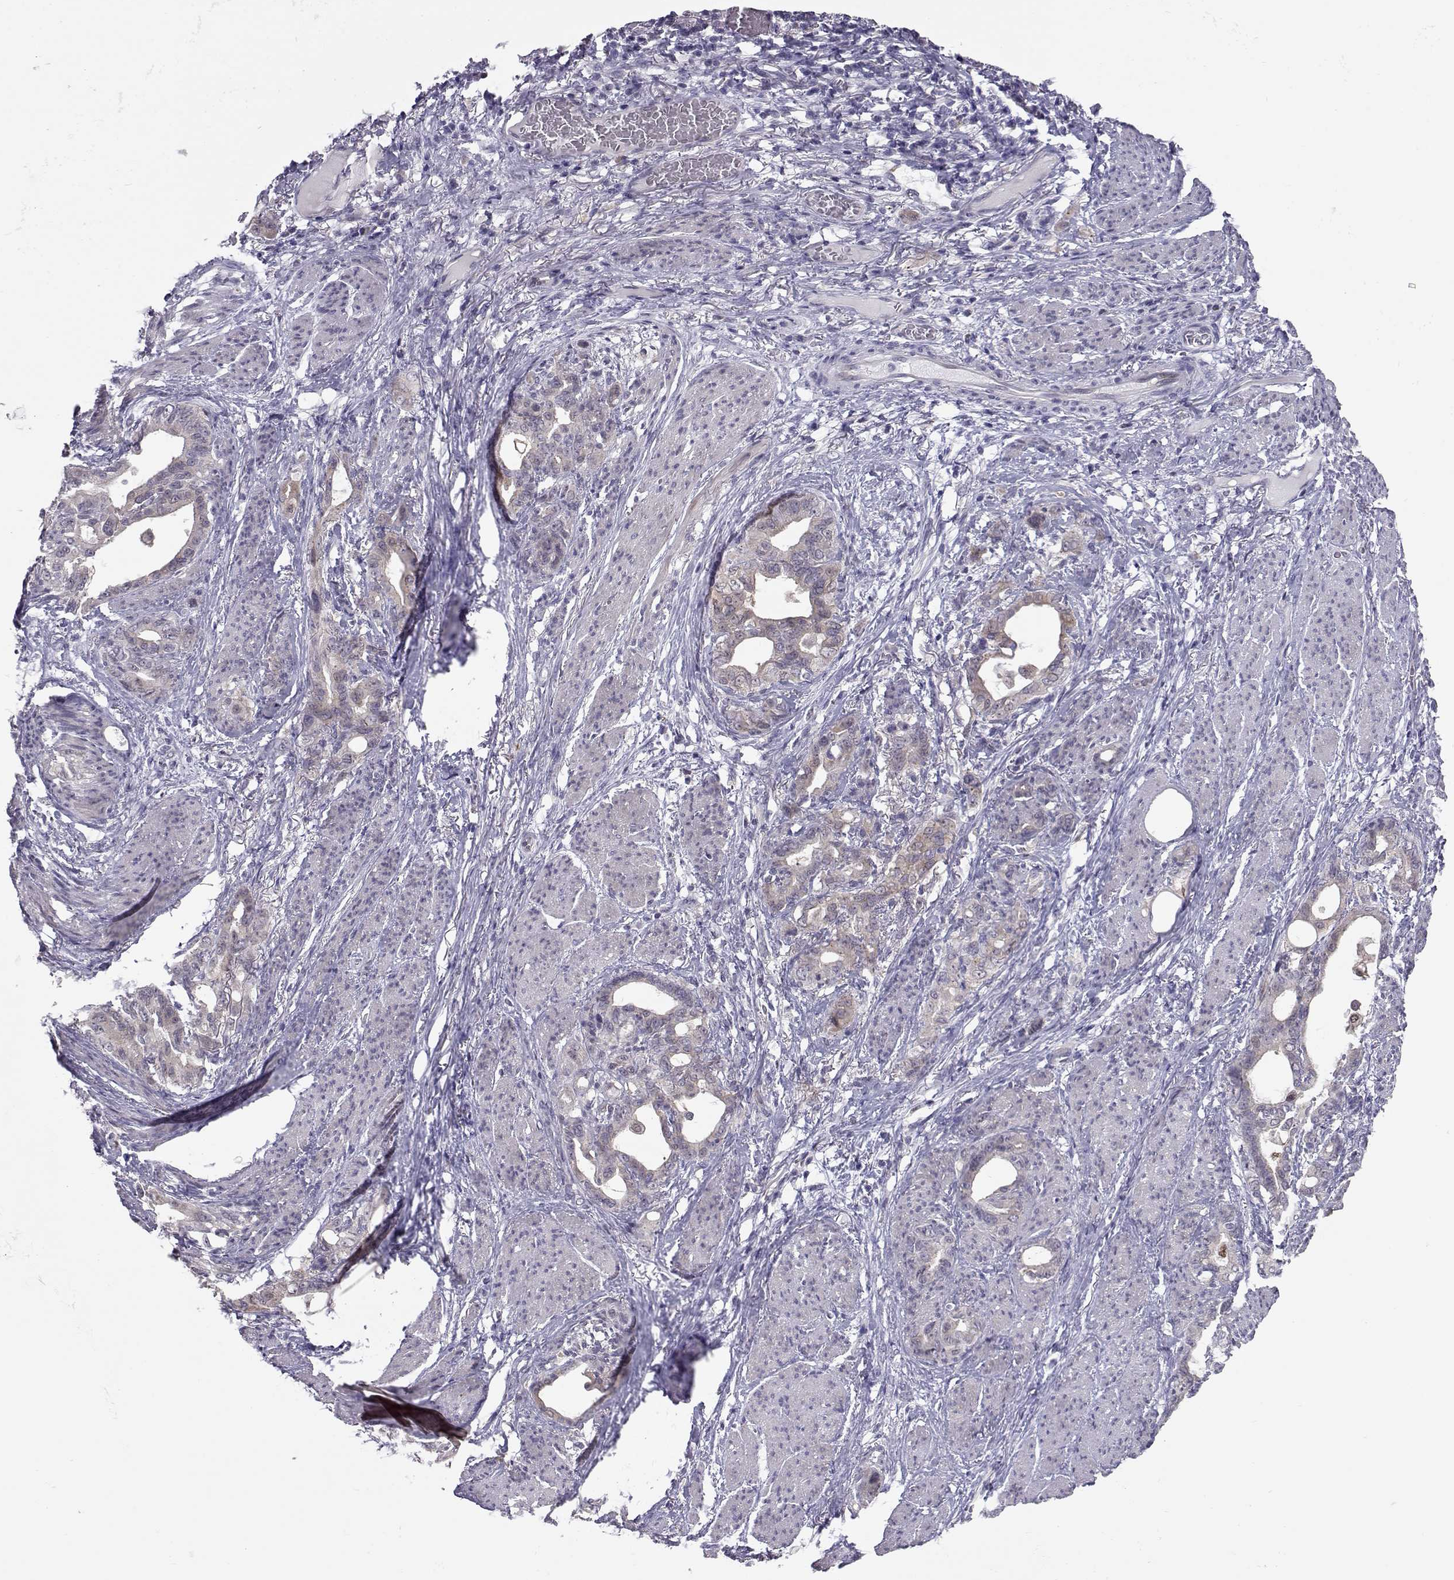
{"staining": {"intensity": "weak", "quantity": ">75%", "location": "cytoplasmic/membranous"}, "tissue": "stomach cancer", "cell_type": "Tumor cells", "image_type": "cancer", "snomed": [{"axis": "morphology", "description": "Normal tissue, NOS"}, {"axis": "morphology", "description": "Adenocarcinoma, NOS"}, {"axis": "topography", "description": "Esophagus"}, {"axis": "topography", "description": "Stomach, upper"}], "caption": "Immunohistochemical staining of stomach cancer (adenocarcinoma) demonstrates weak cytoplasmic/membranous protein positivity in approximately >75% of tumor cells.", "gene": "NPVF", "patient": {"sex": "male", "age": 62}}